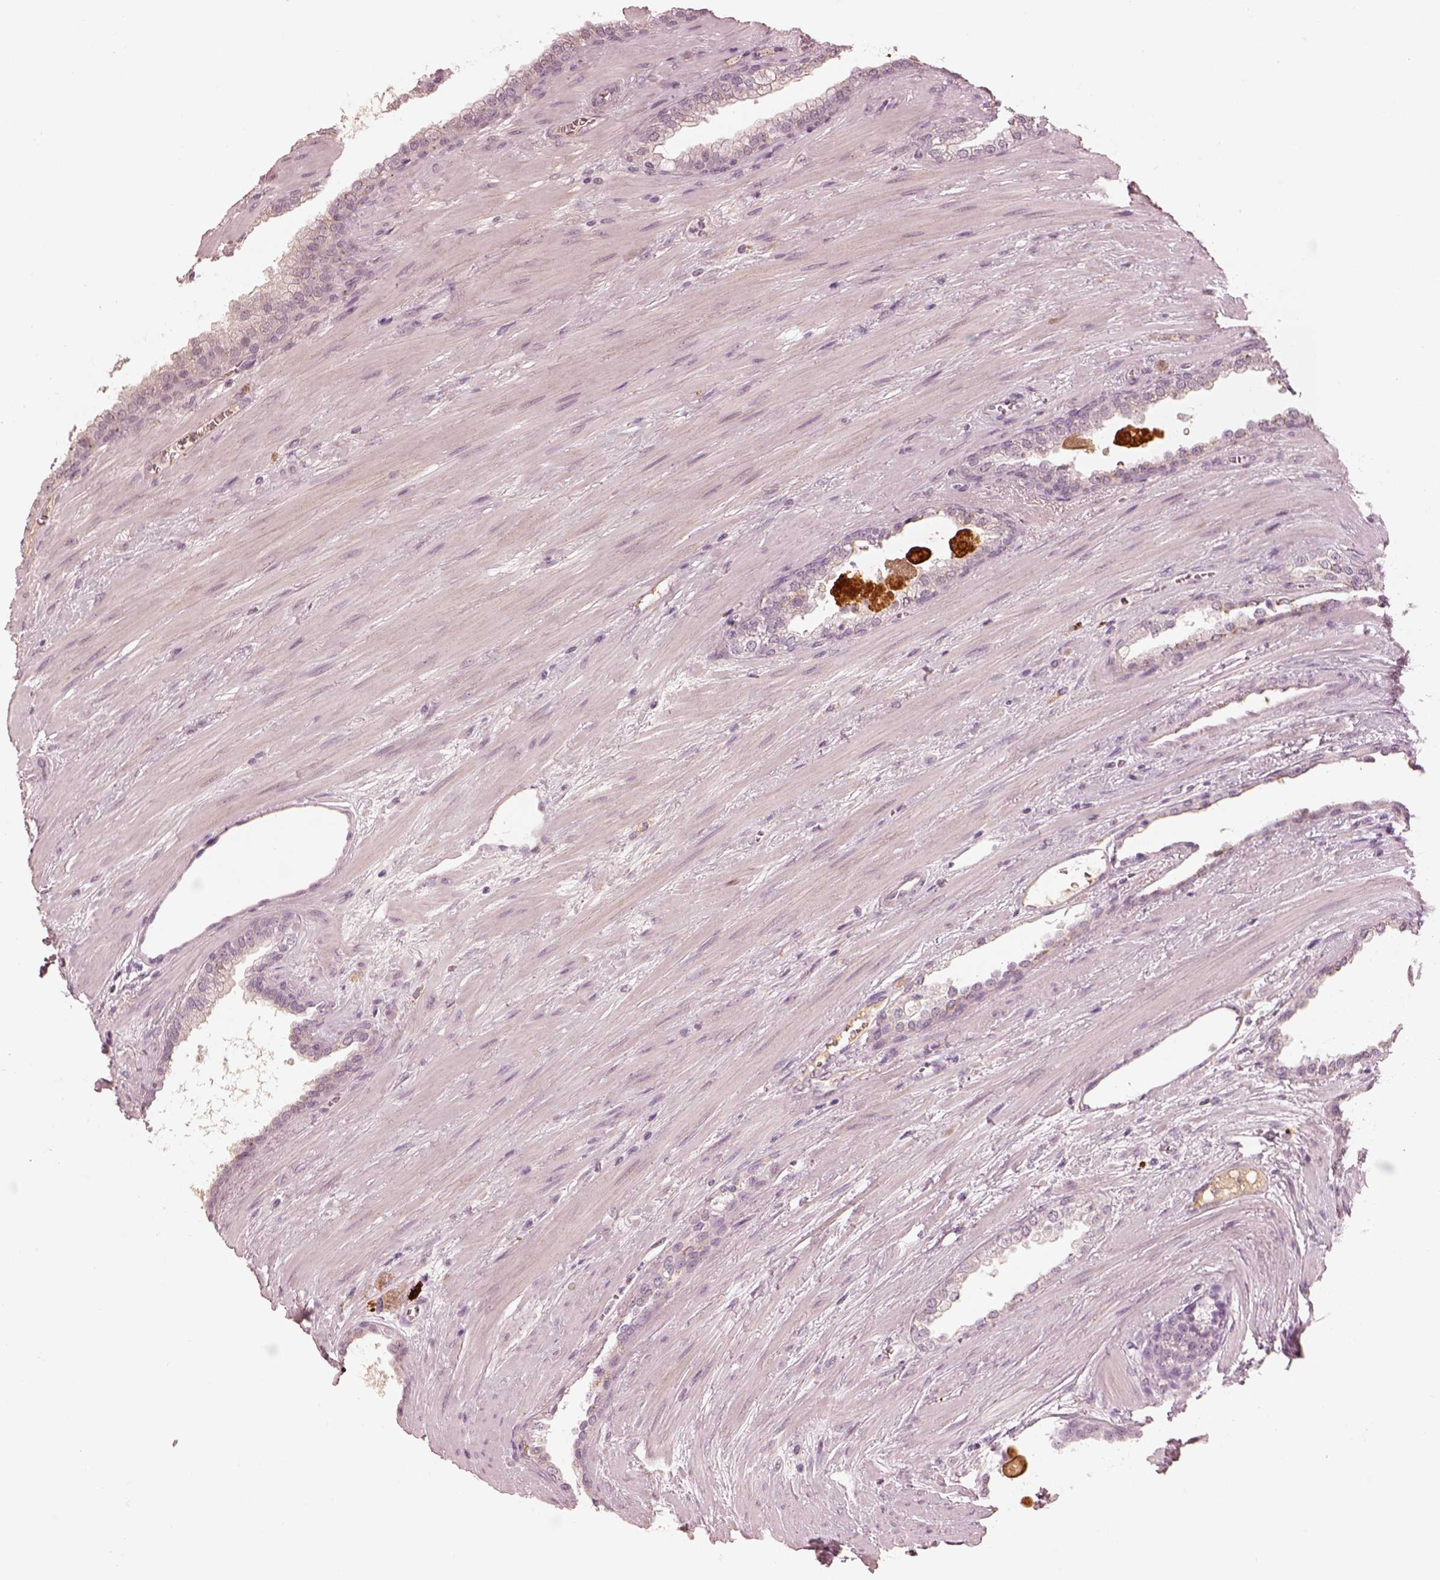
{"staining": {"intensity": "negative", "quantity": "none", "location": "none"}, "tissue": "prostate cancer", "cell_type": "Tumor cells", "image_type": "cancer", "snomed": [{"axis": "morphology", "description": "Adenocarcinoma, NOS"}, {"axis": "topography", "description": "Prostate"}], "caption": "Tumor cells show no significant positivity in adenocarcinoma (prostate).", "gene": "KCNA2", "patient": {"sex": "male", "age": 67}}